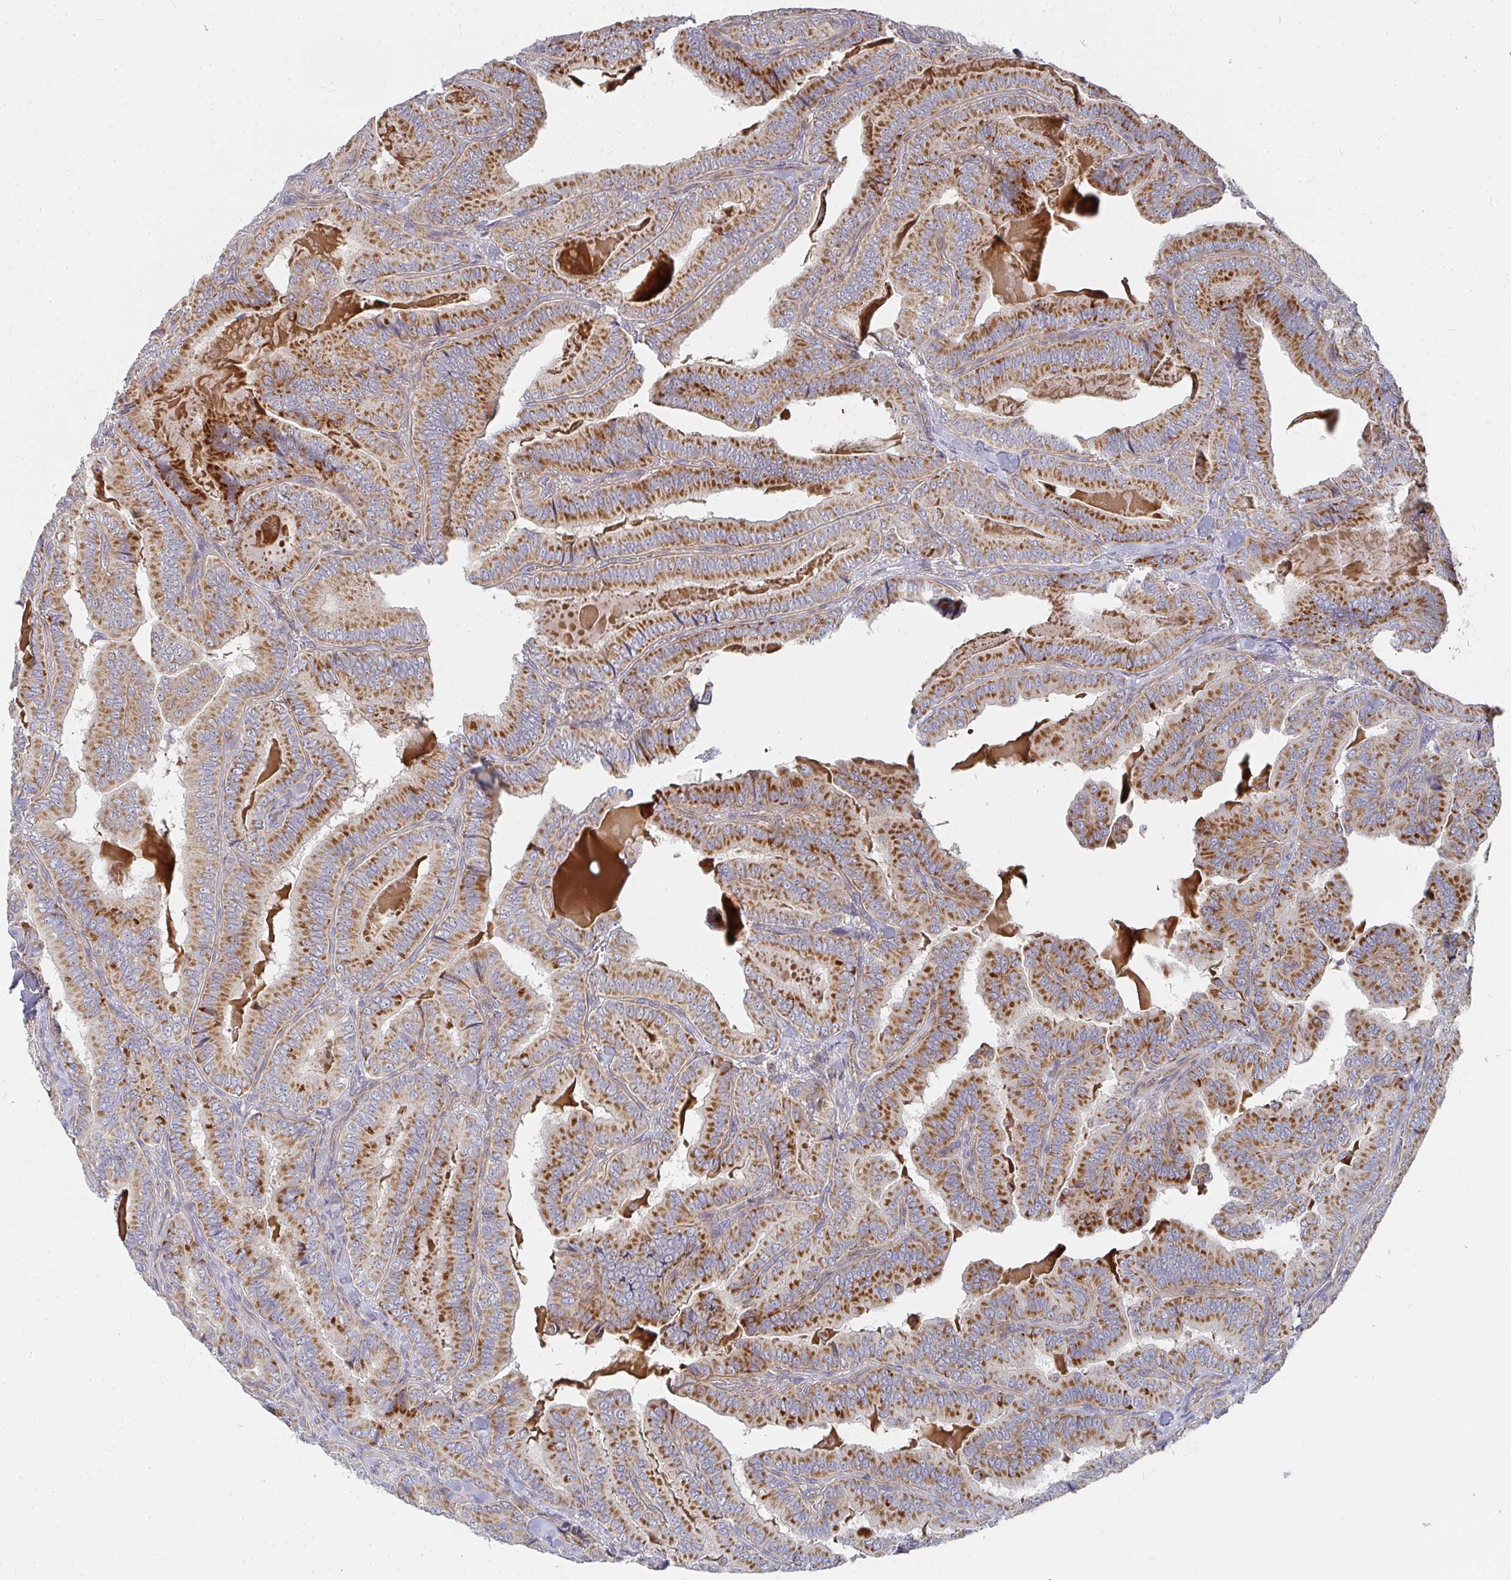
{"staining": {"intensity": "strong", "quantity": "25%-75%", "location": "cytoplasmic/membranous"}, "tissue": "thyroid cancer", "cell_type": "Tumor cells", "image_type": "cancer", "snomed": [{"axis": "morphology", "description": "Papillary adenocarcinoma, NOS"}, {"axis": "topography", "description": "Thyroid gland"}], "caption": "IHC photomicrograph of neoplastic tissue: human thyroid cancer (papillary adenocarcinoma) stained using immunohistochemistry (IHC) exhibits high levels of strong protein expression localized specifically in the cytoplasmic/membranous of tumor cells, appearing as a cytoplasmic/membranous brown color.", "gene": "RHEBL1", "patient": {"sex": "male", "age": 61}}